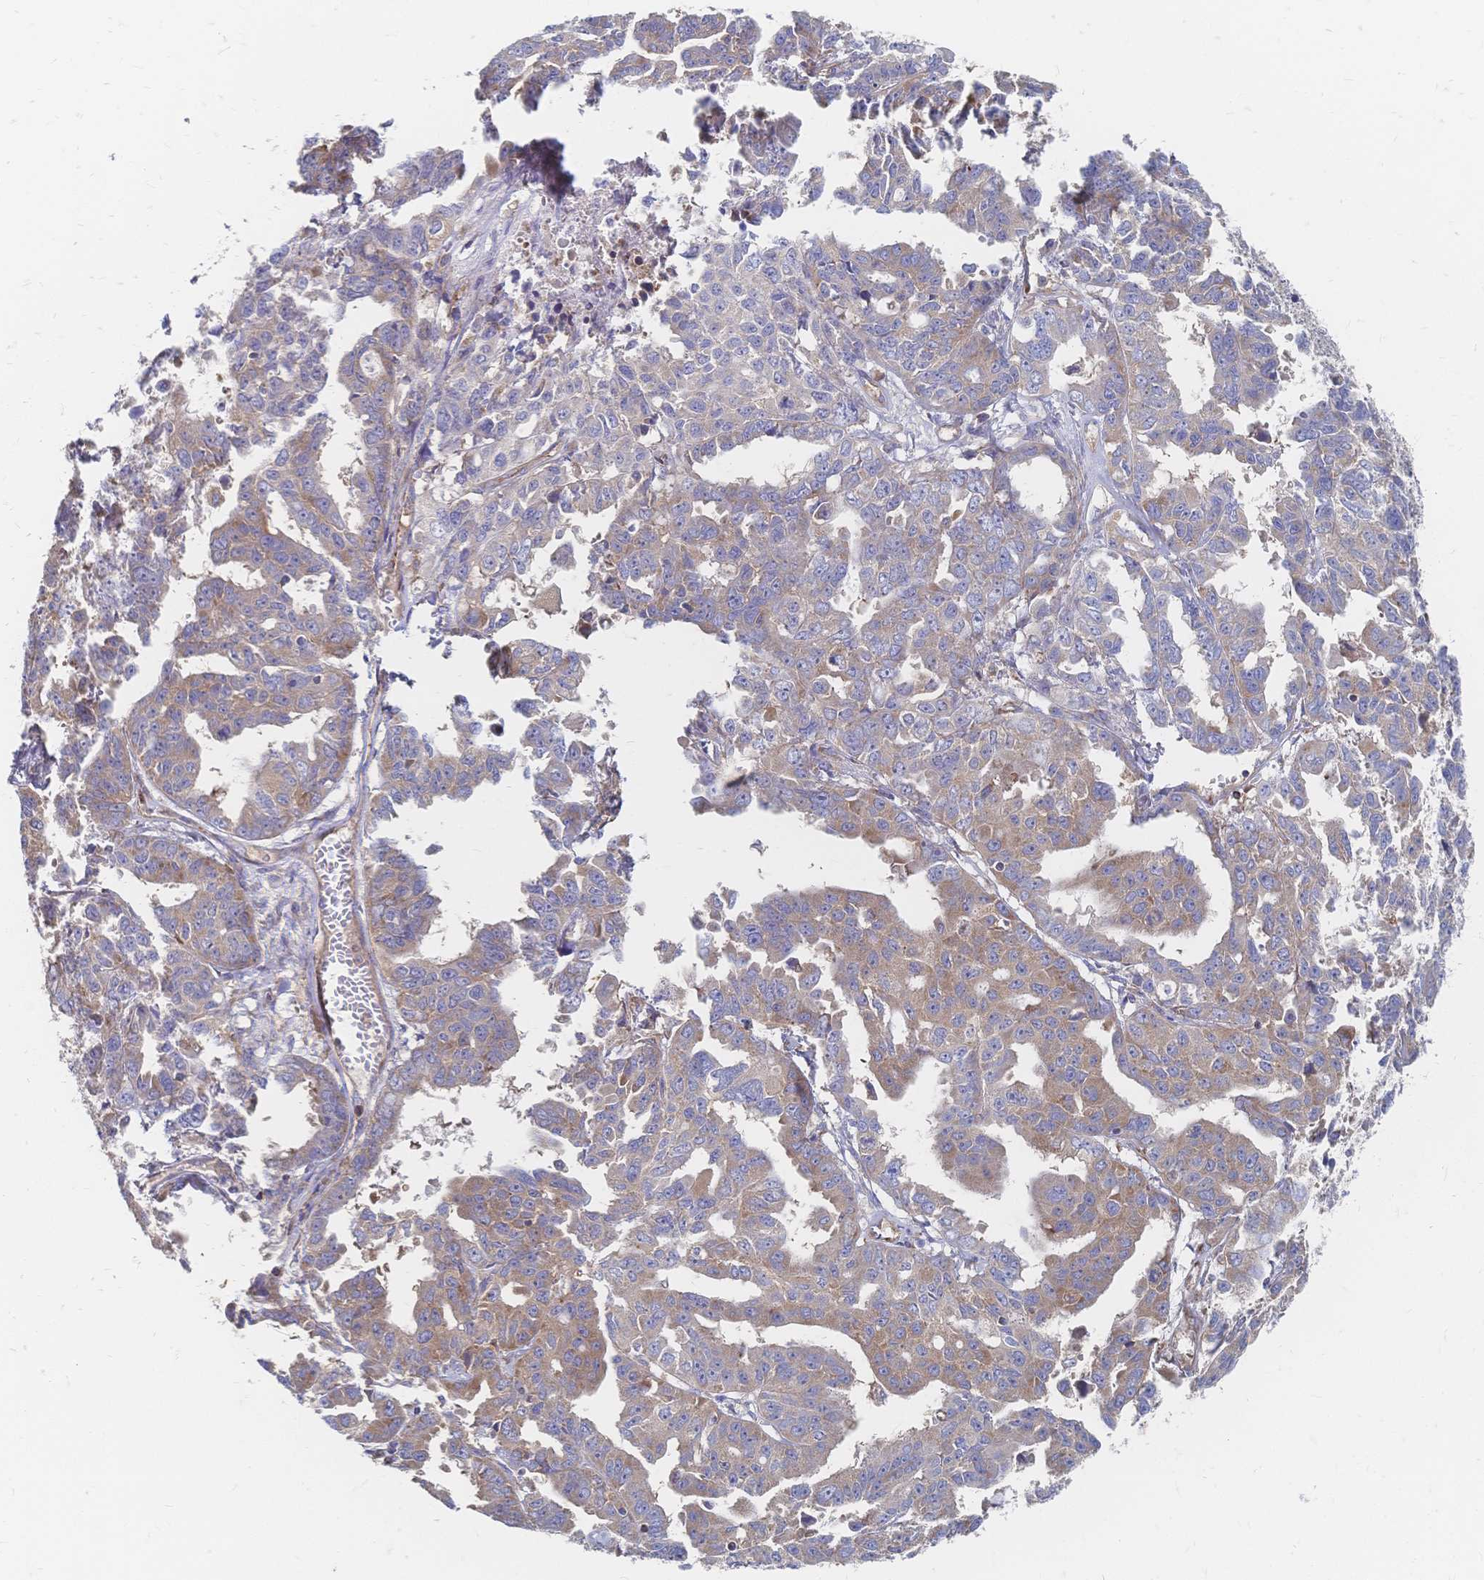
{"staining": {"intensity": "weak", "quantity": ">75%", "location": "cytoplasmic/membranous"}, "tissue": "ovarian cancer", "cell_type": "Tumor cells", "image_type": "cancer", "snomed": [{"axis": "morphology", "description": "Adenocarcinoma, NOS"}, {"axis": "morphology", "description": "Carcinoma, endometroid"}, {"axis": "topography", "description": "Ovary"}], "caption": "The photomicrograph demonstrates staining of ovarian endometroid carcinoma, revealing weak cytoplasmic/membranous protein staining (brown color) within tumor cells. The protein is shown in brown color, while the nuclei are stained blue.", "gene": "SORBS1", "patient": {"sex": "female", "age": 72}}